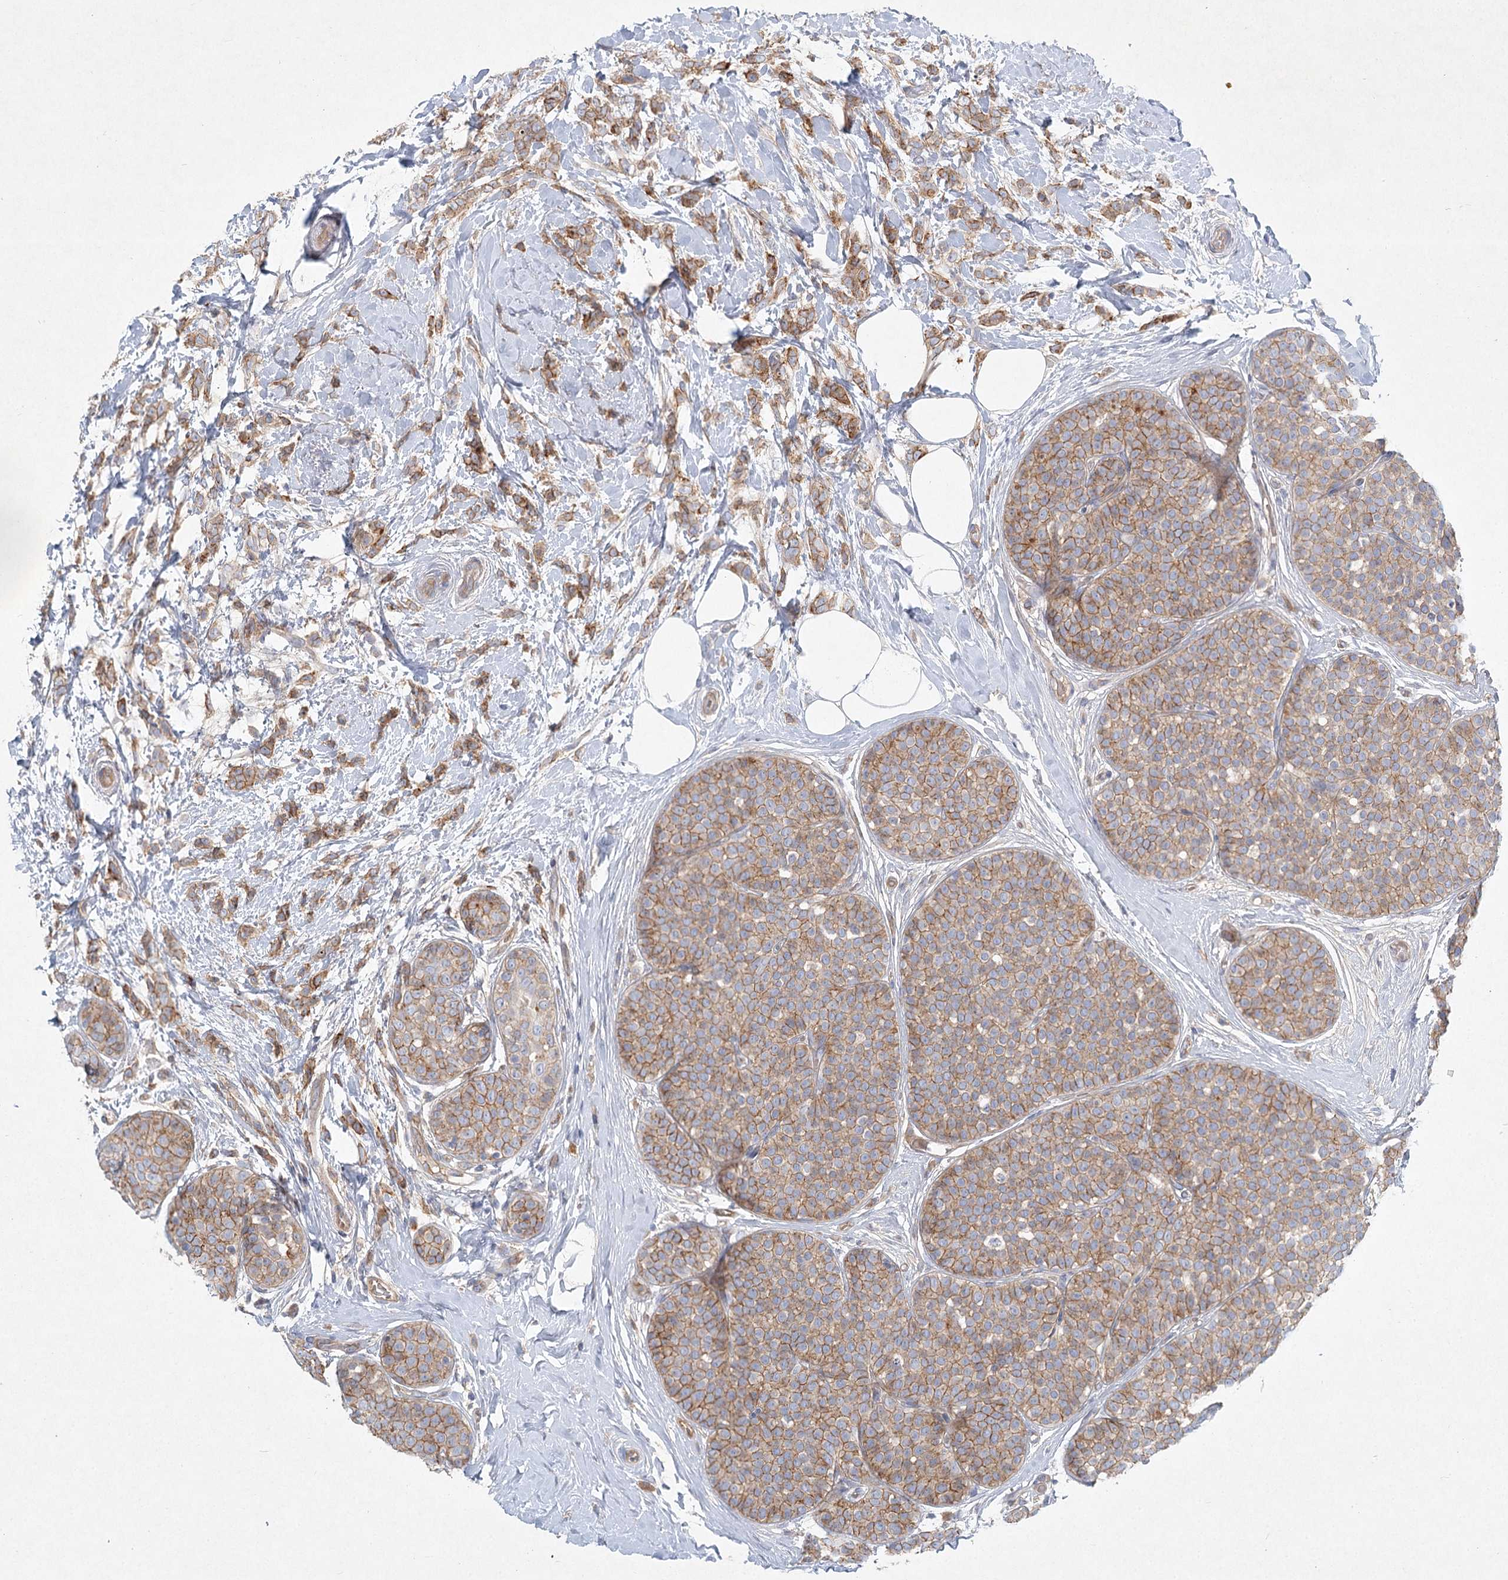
{"staining": {"intensity": "moderate", "quantity": ">75%", "location": "cytoplasmic/membranous"}, "tissue": "breast cancer", "cell_type": "Tumor cells", "image_type": "cancer", "snomed": [{"axis": "morphology", "description": "Lobular carcinoma, in situ"}, {"axis": "morphology", "description": "Lobular carcinoma"}, {"axis": "topography", "description": "Breast"}], "caption": "Breast cancer (lobular carcinoma in situ) stained for a protein demonstrates moderate cytoplasmic/membranous positivity in tumor cells.", "gene": "DNMBP", "patient": {"sex": "female", "age": 41}}